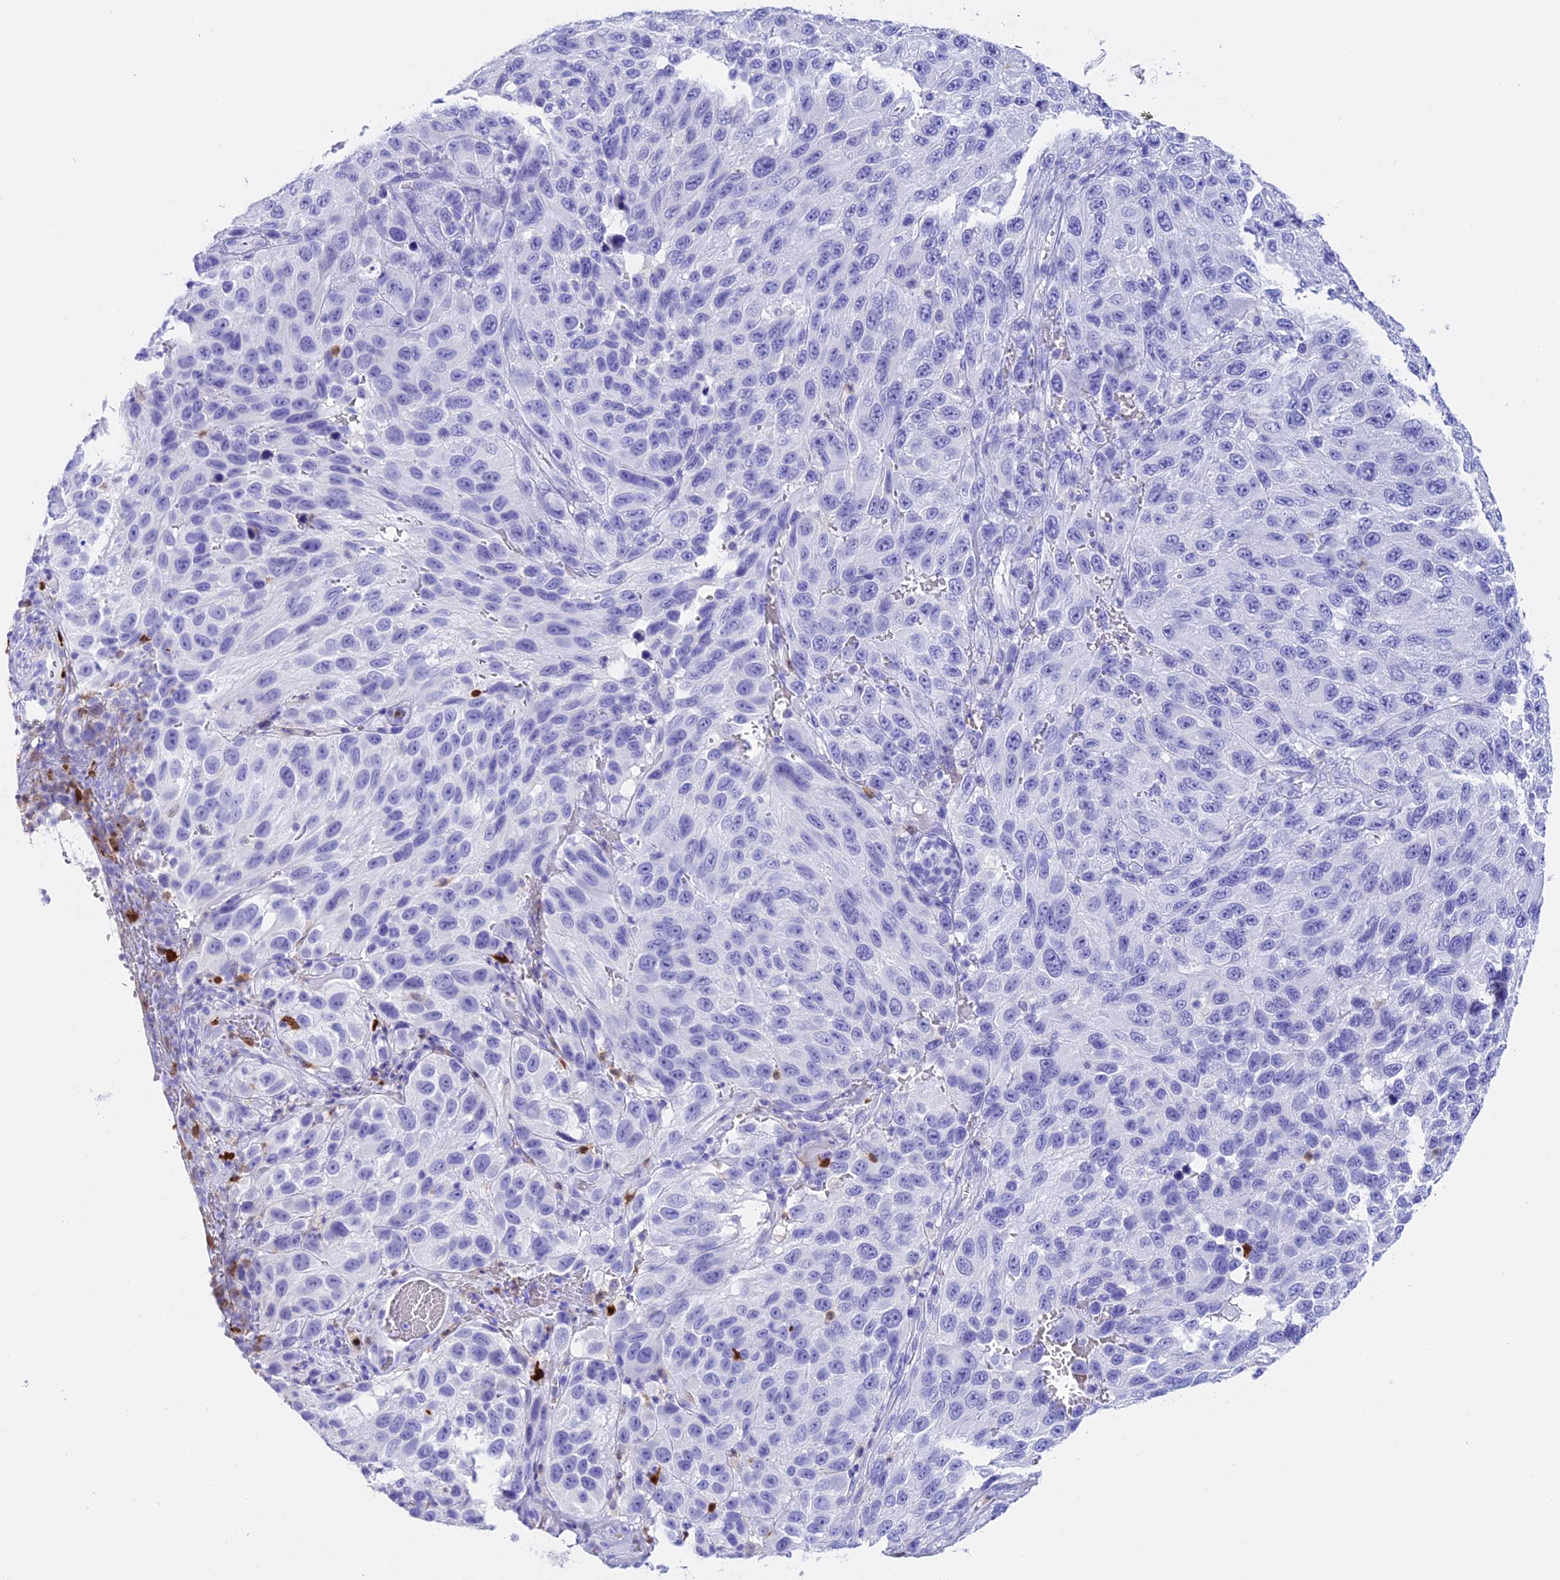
{"staining": {"intensity": "negative", "quantity": "none", "location": "none"}, "tissue": "melanoma", "cell_type": "Tumor cells", "image_type": "cancer", "snomed": [{"axis": "morphology", "description": "Malignant melanoma, NOS"}, {"axis": "topography", "description": "Skin"}], "caption": "An immunohistochemistry (IHC) image of melanoma is shown. There is no staining in tumor cells of melanoma.", "gene": "CLC", "patient": {"sex": "female", "age": 96}}